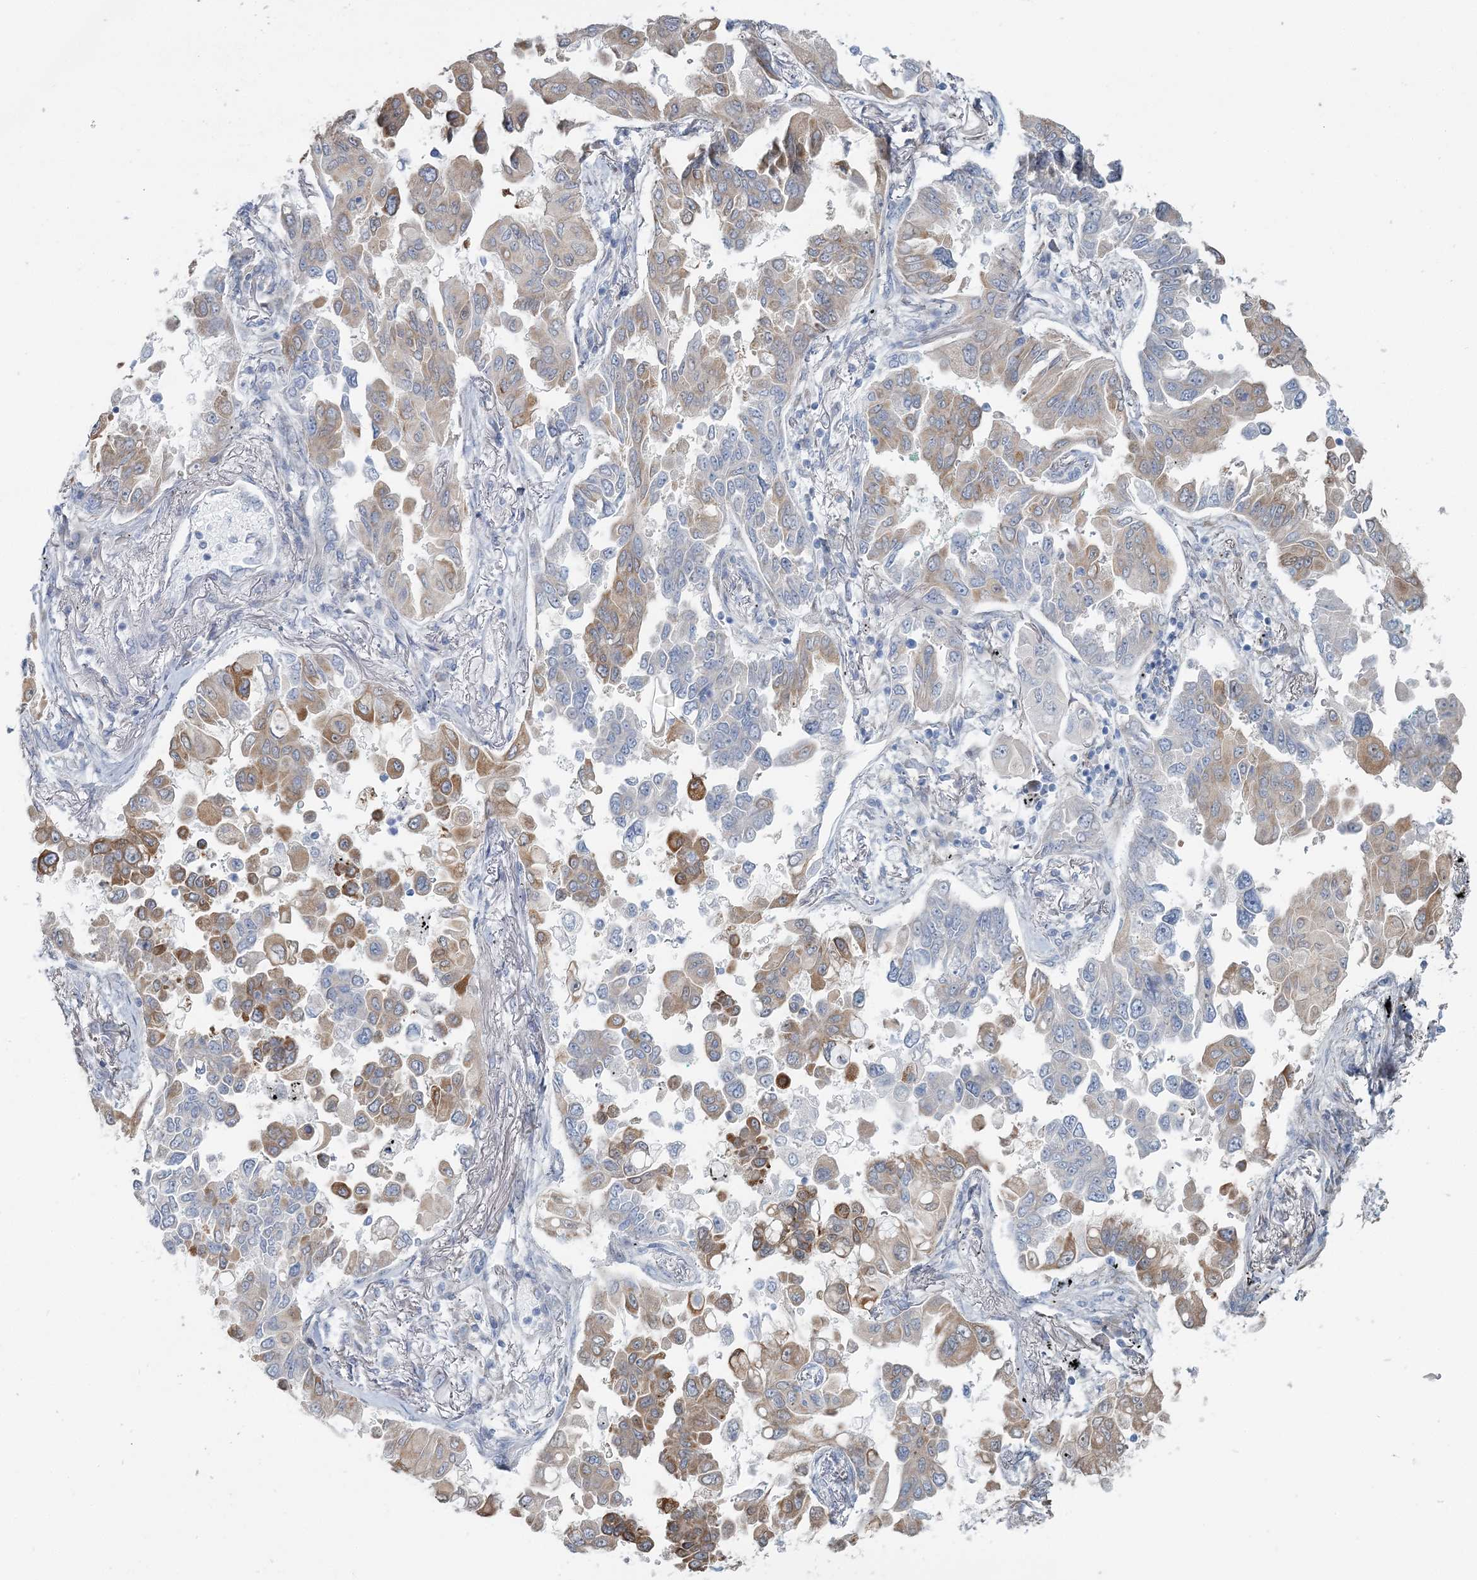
{"staining": {"intensity": "moderate", "quantity": "25%-75%", "location": "cytoplasmic/membranous"}, "tissue": "lung cancer", "cell_type": "Tumor cells", "image_type": "cancer", "snomed": [{"axis": "morphology", "description": "Adenocarcinoma, NOS"}, {"axis": "topography", "description": "Lung"}], "caption": "This photomicrograph displays adenocarcinoma (lung) stained with IHC to label a protein in brown. The cytoplasmic/membranous of tumor cells show moderate positivity for the protein. Nuclei are counter-stained blue.", "gene": "CMBL", "patient": {"sex": "female", "age": 67}}